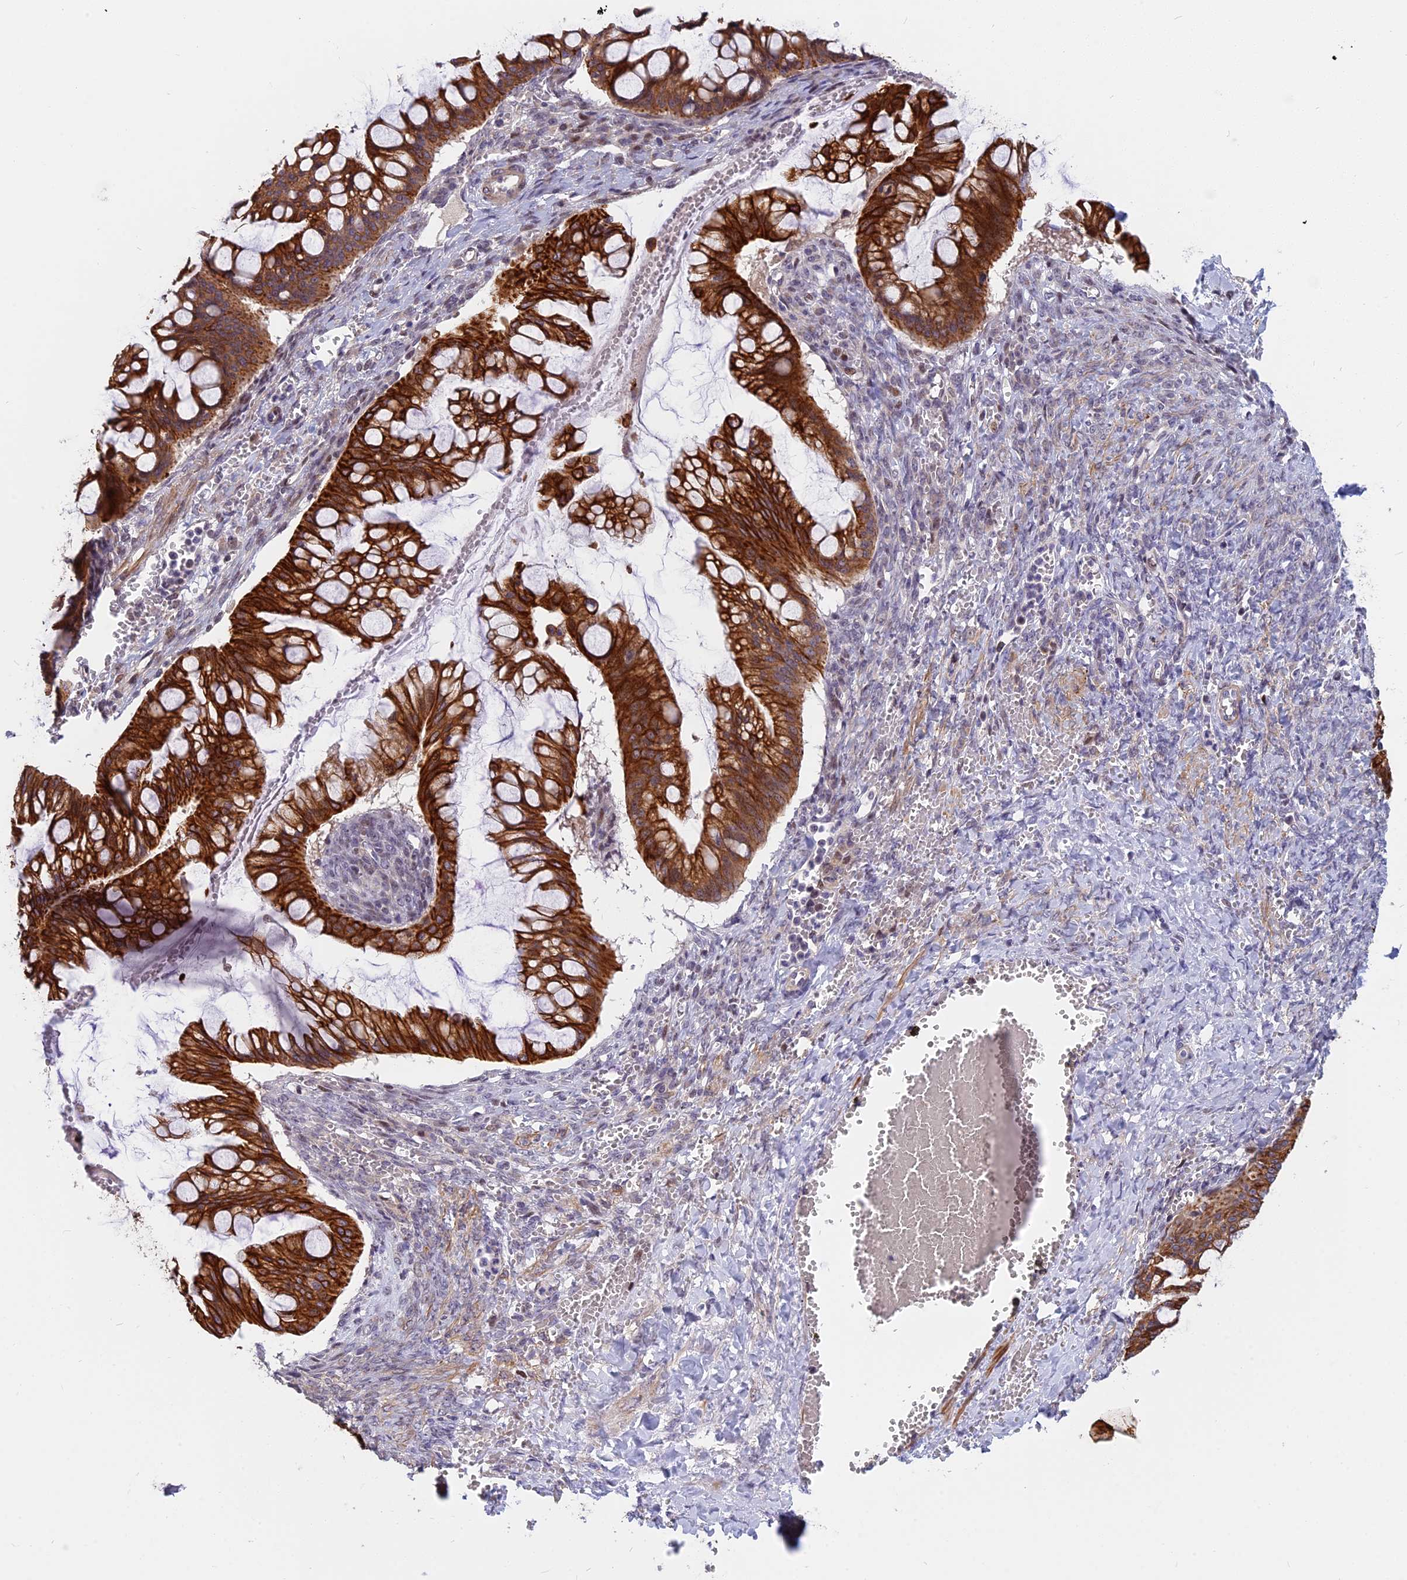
{"staining": {"intensity": "strong", "quantity": ">75%", "location": "cytoplasmic/membranous"}, "tissue": "ovarian cancer", "cell_type": "Tumor cells", "image_type": "cancer", "snomed": [{"axis": "morphology", "description": "Cystadenocarcinoma, mucinous, NOS"}, {"axis": "topography", "description": "Ovary"}], "caption": "This image demonstrates immunohistochemistry staining of mucinous cystadenocarcinoma (ovarian), with high strong cytoplasmic/membranous expression in about >75% of tumor cells.", "gene": "ANKRD34B", "patient": {"sex": "female", "age": 73}}